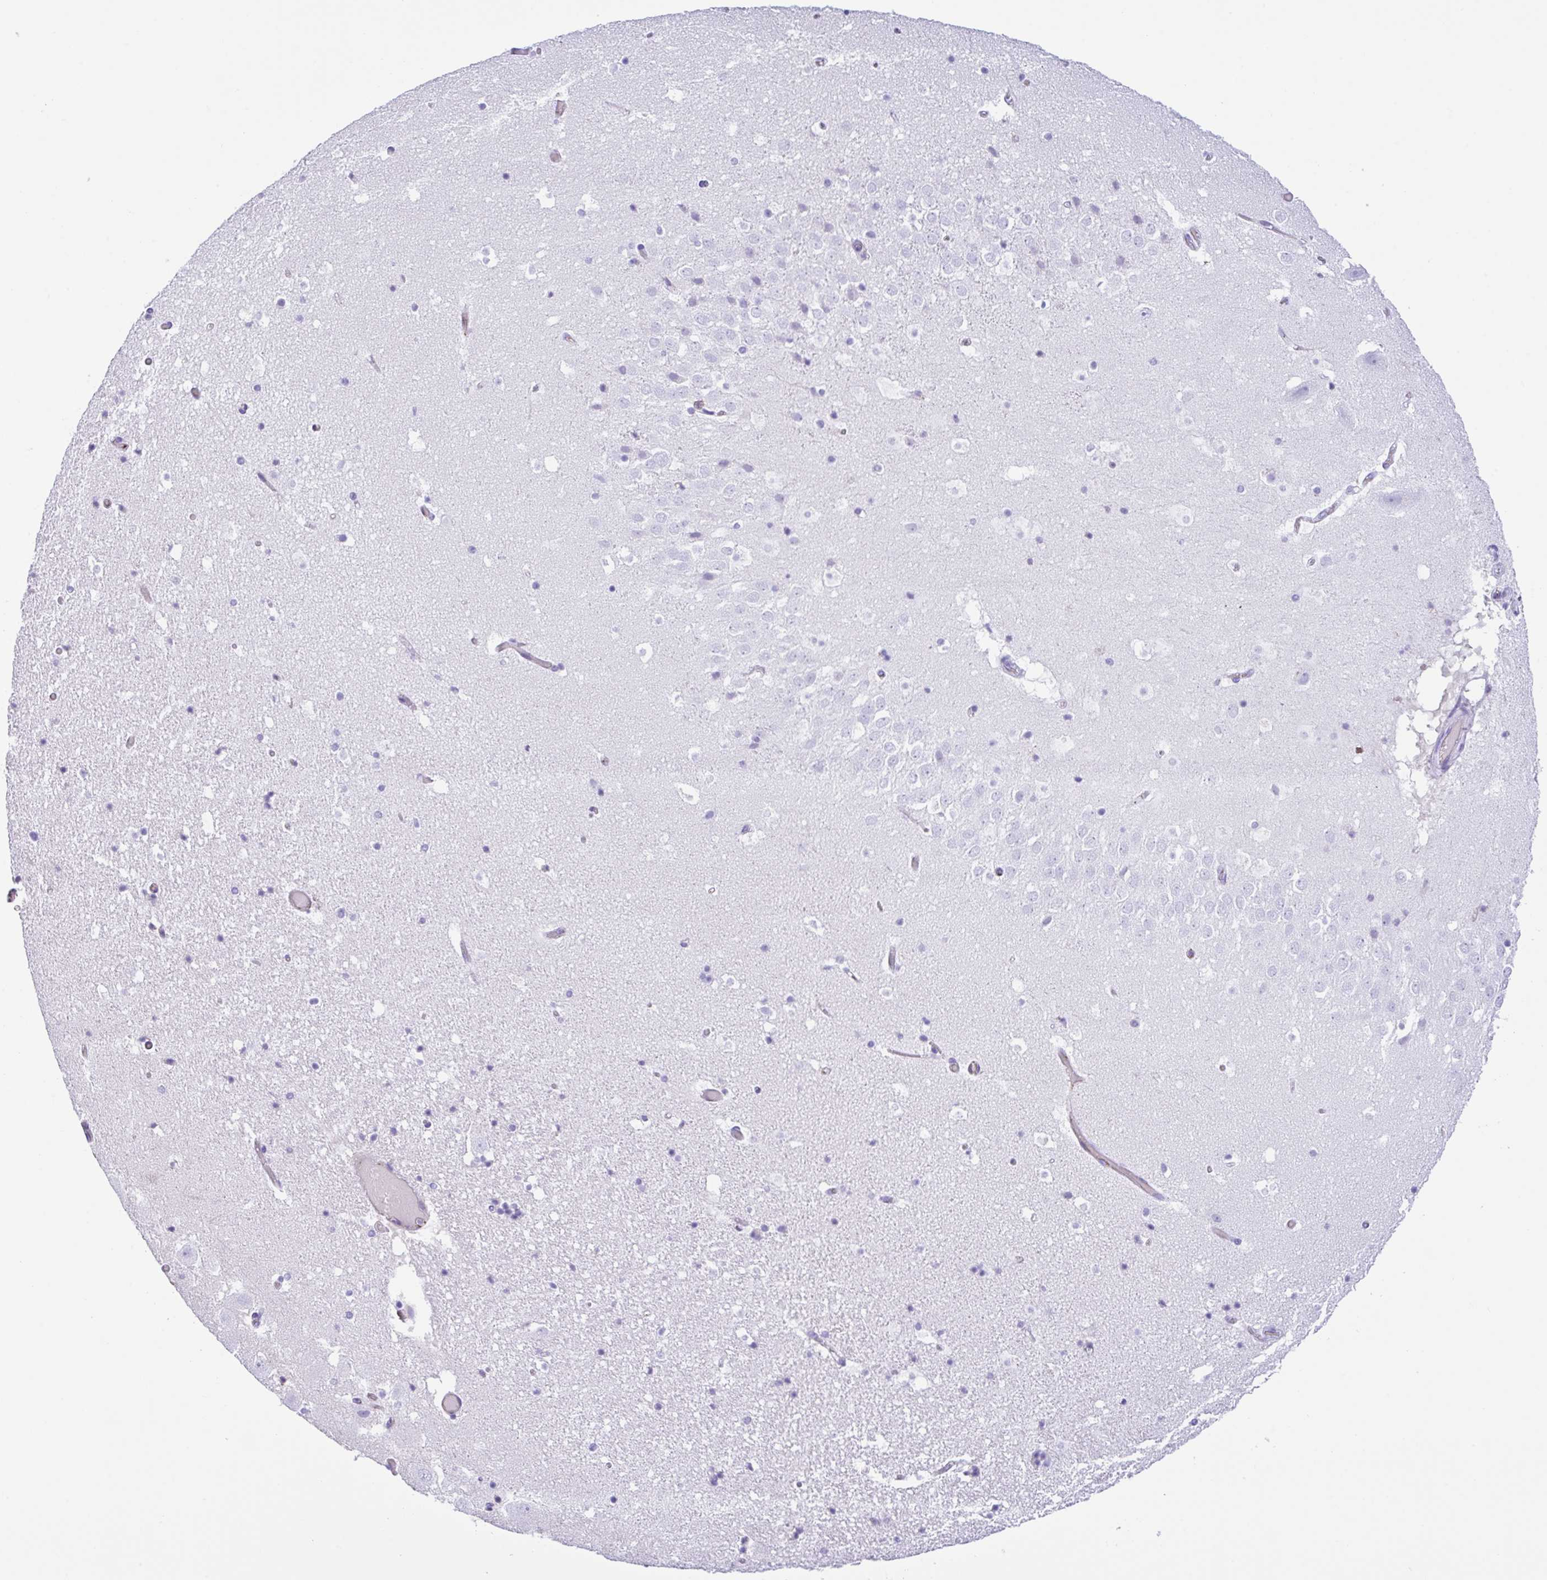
{"staining": {"intensity": "negative", "quantity": "none", "location": "none"}, "tissue": "hippocampus", "cell_type": "Glial cells", "image_type": "normal", "snomed": [{"axis": "morphology", "description": "Normal tissue, NOS"}, {"axis": "topography", "description": "Hippocampus"}], "caption": "The histopathology image displays no staining of glial cells in unremarkable hippocampus.", "gene": "HOXC12", "patient": {"sex": "female", "age": 42}}